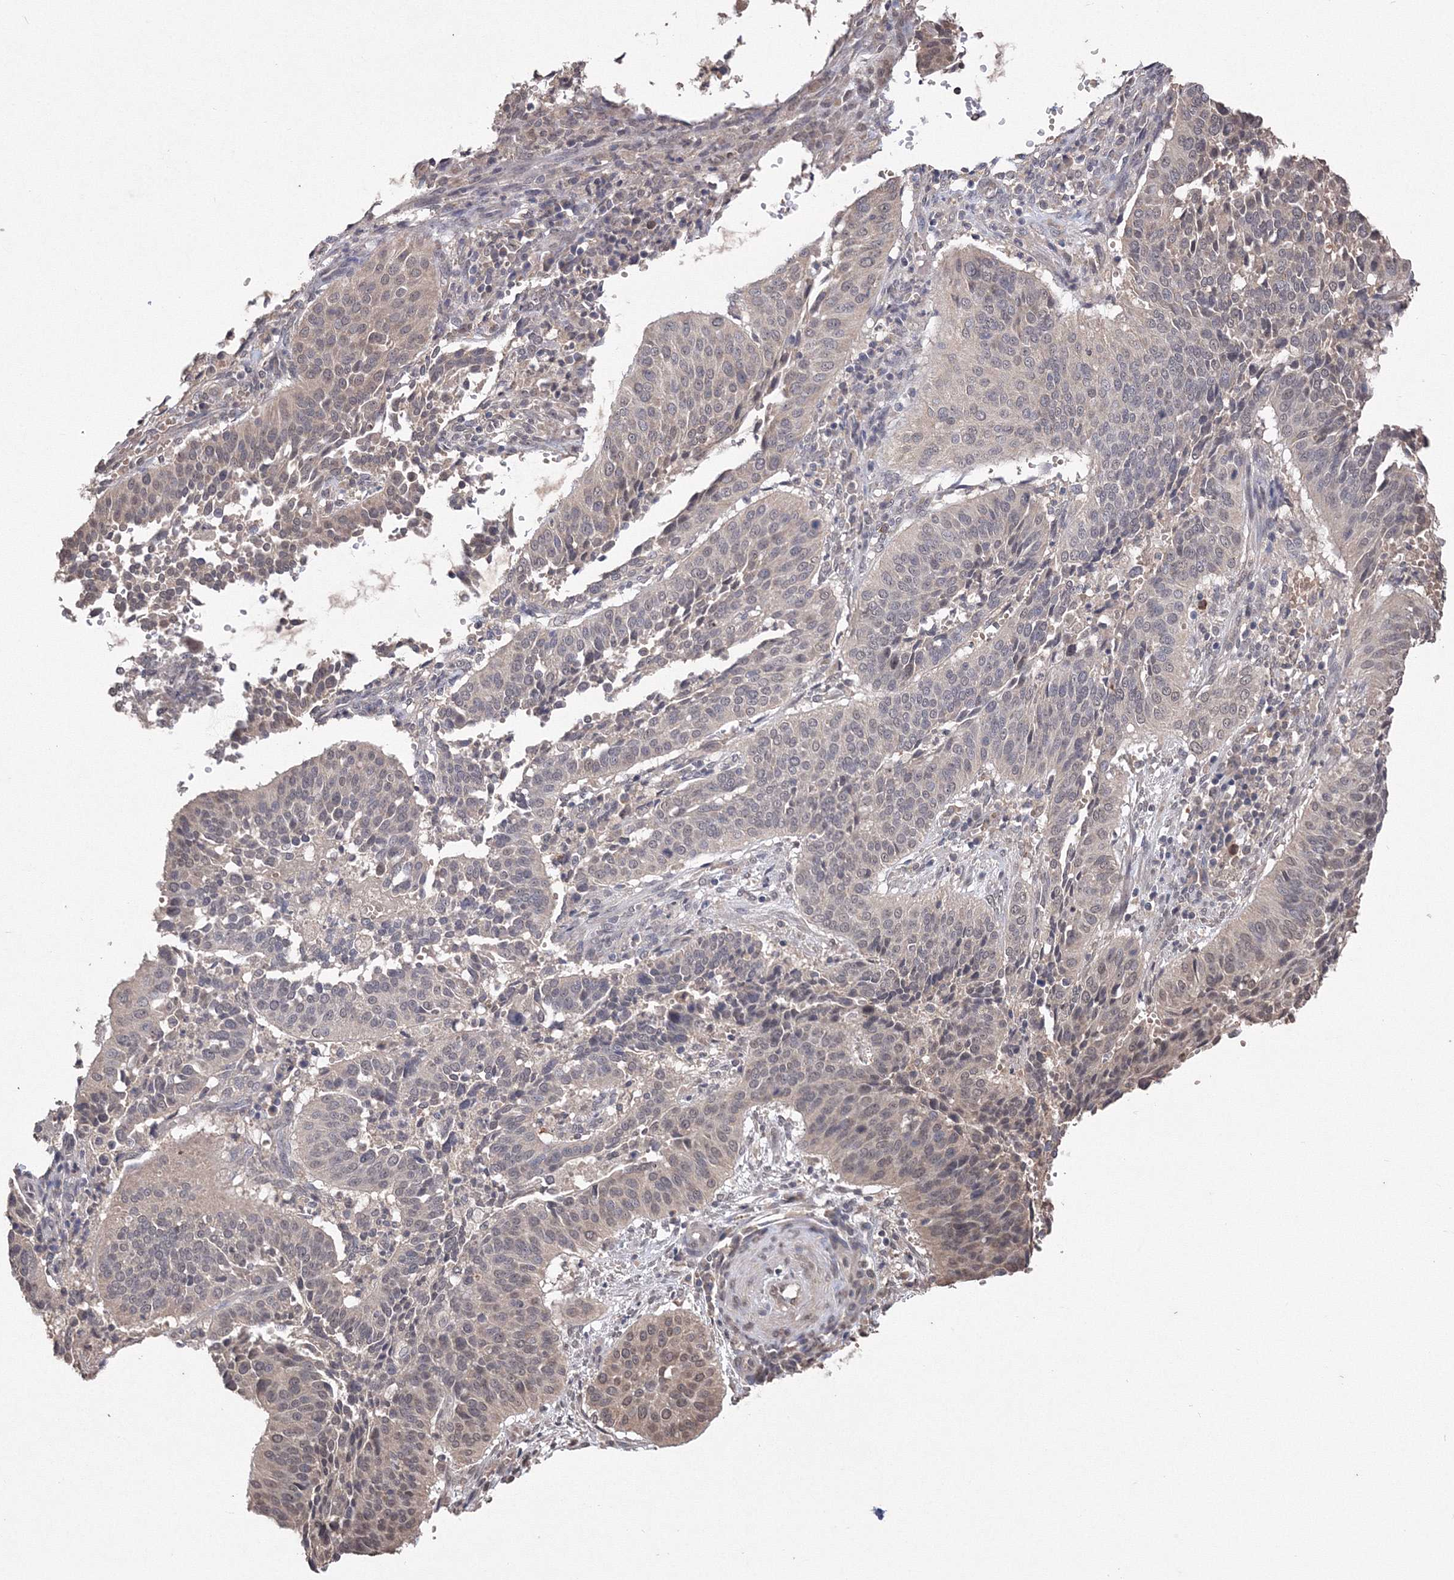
{"staining": {"intensity": "weak", "quantity": "25%-75%", "location": "nuclear"}, "tissue": "cervical cancer", "cell_type": "Tumor cells", "image_type": "cancer", "snomed": [{"axis": "morphology", "description": "Normal tissue, NOS"}, {"axis": "morphology", "description": "Squamous cell carcinoma, NOS"}, {"axis": "topography", "description": "Cervix"}], "caption": "Cervical cancer (squamous cell carcinoma) stained with a brown dye demonstrates weak nuclear positive staining in approximately 25%-75% of tumor cells.", "gene": "GPN1", "patient": {"sex": "female", "age": 39}}